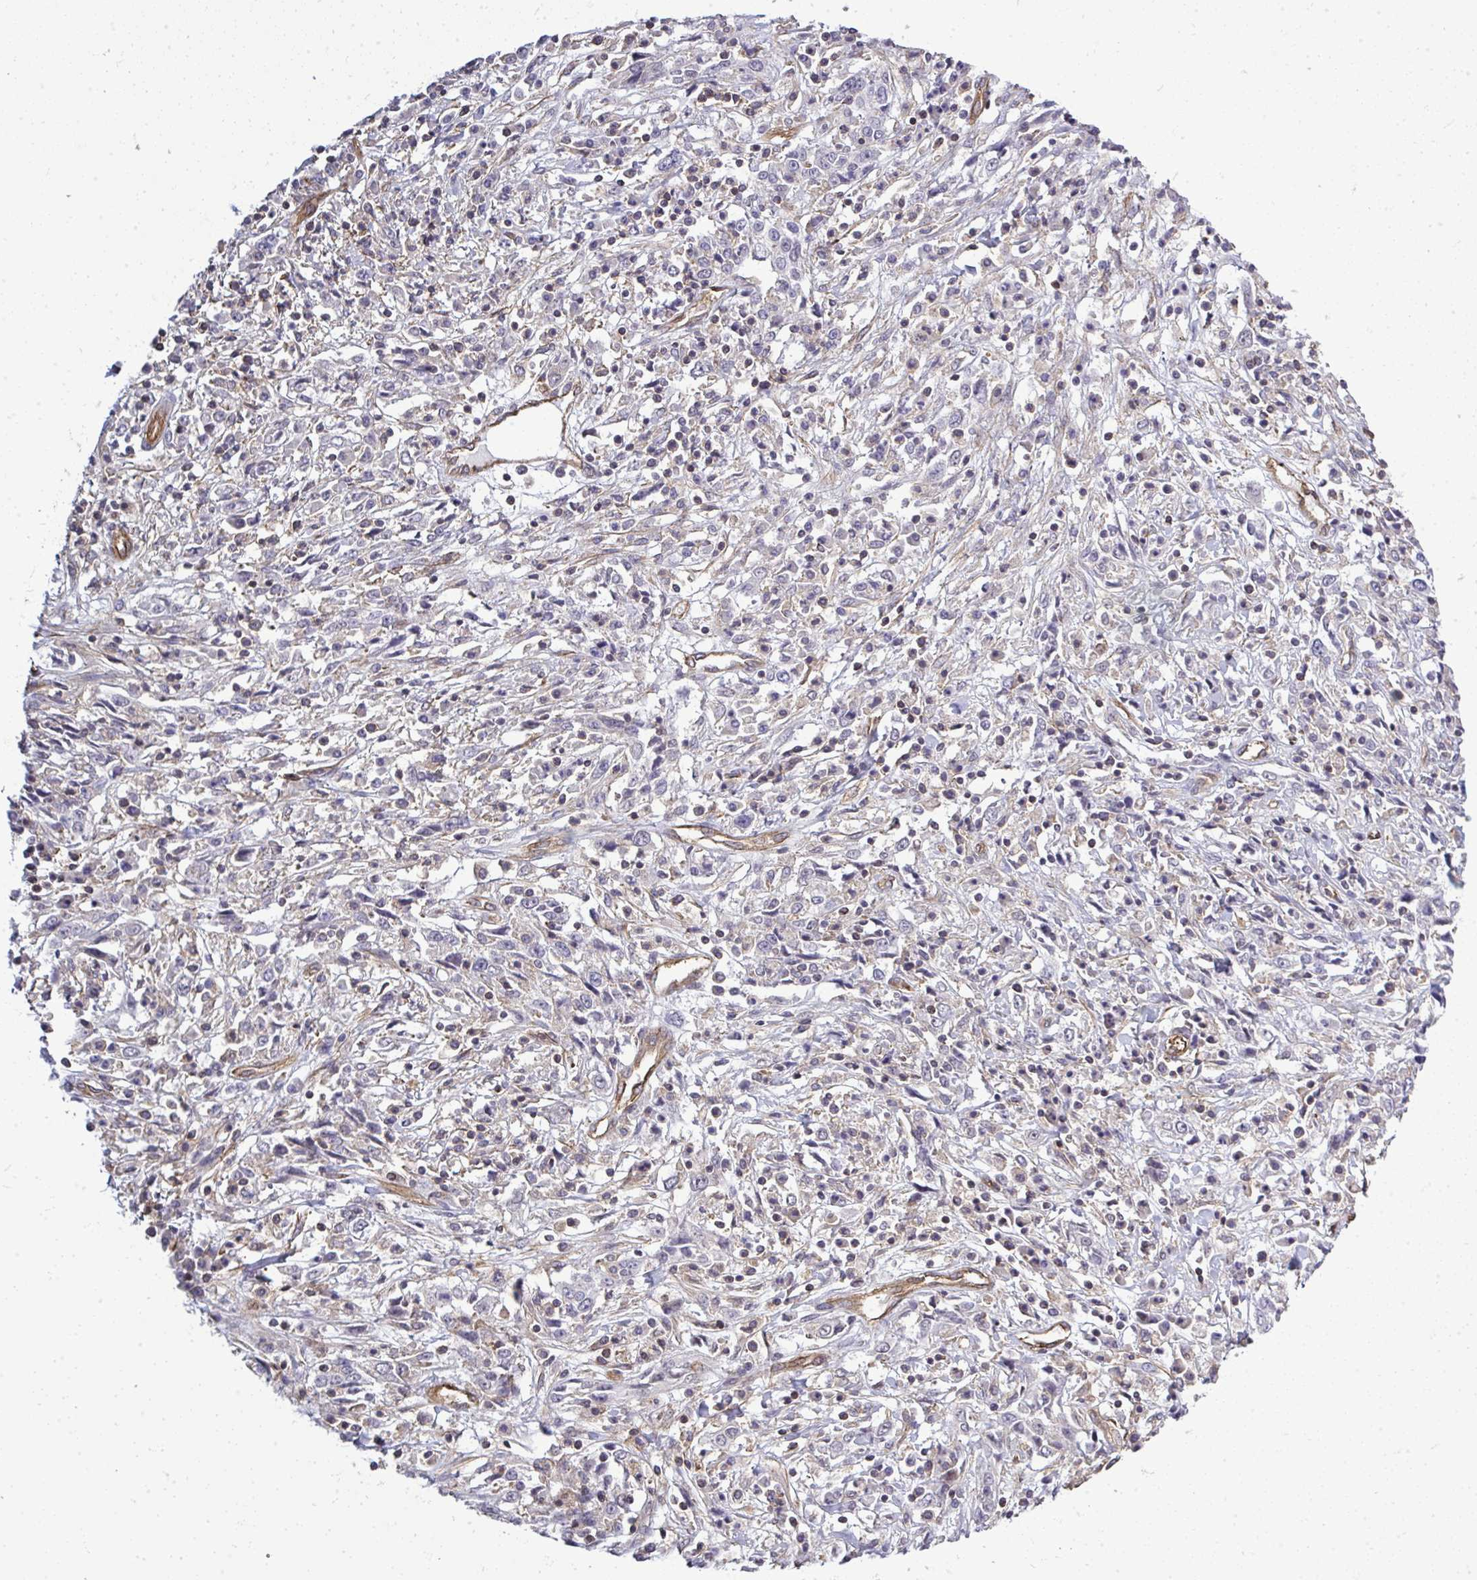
{"staining": {"intensity": "negative", "quantity": "none", "location": "none"}, "tissue": "cervical cancer", "cell_type": "Tumor cells", "image_type": "cancer", "snomed": [{"axis": "morphology", "description": "Adenocarcinoma, NOS"}, {"axis": "topography", "description": "Cervix"}], "caption": "High power microscopy micrograph of an immunohistochemistry (IHC) photomicrograph of cervical adenocarcinoma, revealing no significant expression in tumor cells.", "gene": "FUT10", "patient": {"sex": "female", "age": 40}}